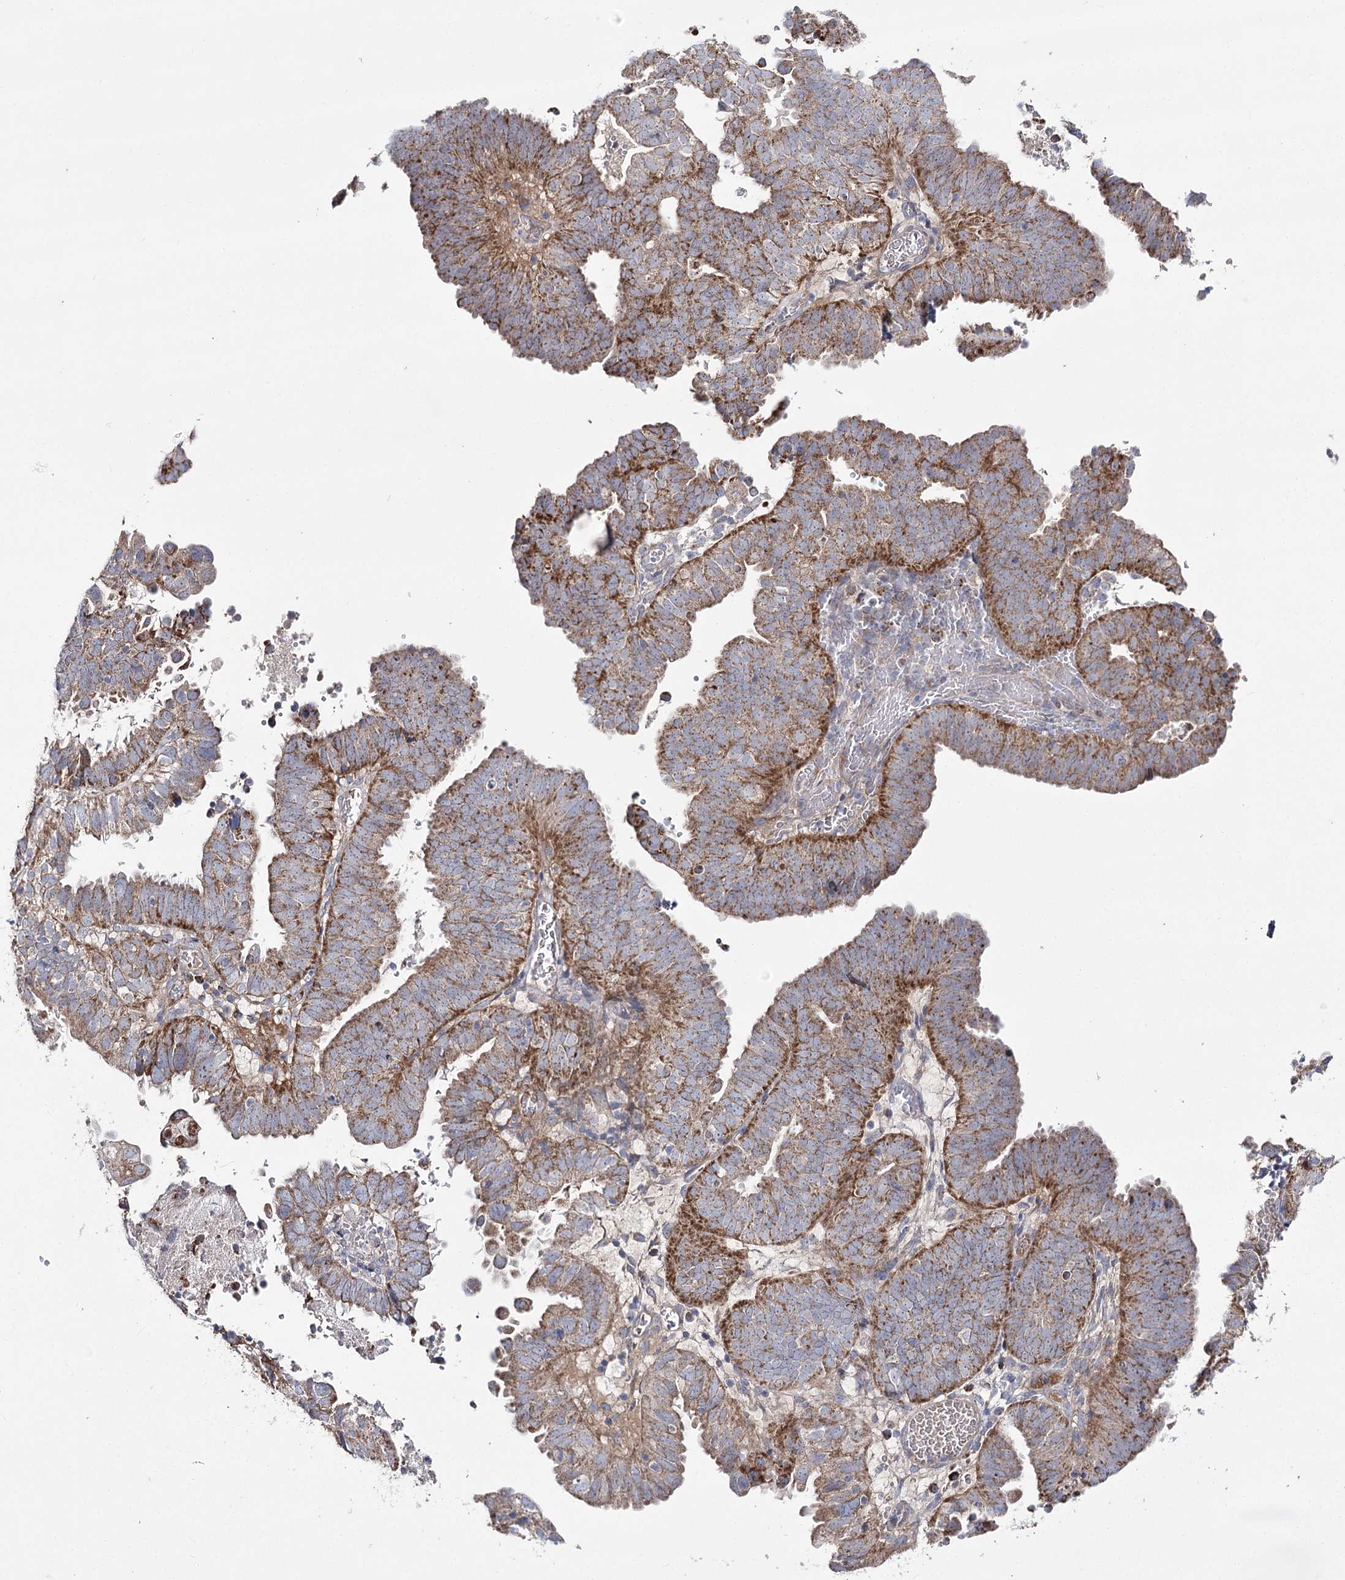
{"staining": {"intensity": "moderate", "quantity": ">75%", "location": "cytoplasmic/membranous"}, "tissue": "endometrial cancer", "cell_type": "Tumor cells", "image_type": "cancer", "snomed": [{"axis": "morphology", "description": "Adenocarcinoma, NOS"}, {"axis": "topography", "description": "Uterus"}], "caption": "This photomicrograph reveals immunohistochemistry (IHC) staining of human adenocarcinoma (endometrial), with medium moderate cytoplasmic/membranous staining in approximately >75% of tumor cells.", "gene": "NADK2", "patient": {"sex": "female", "age": 77}}